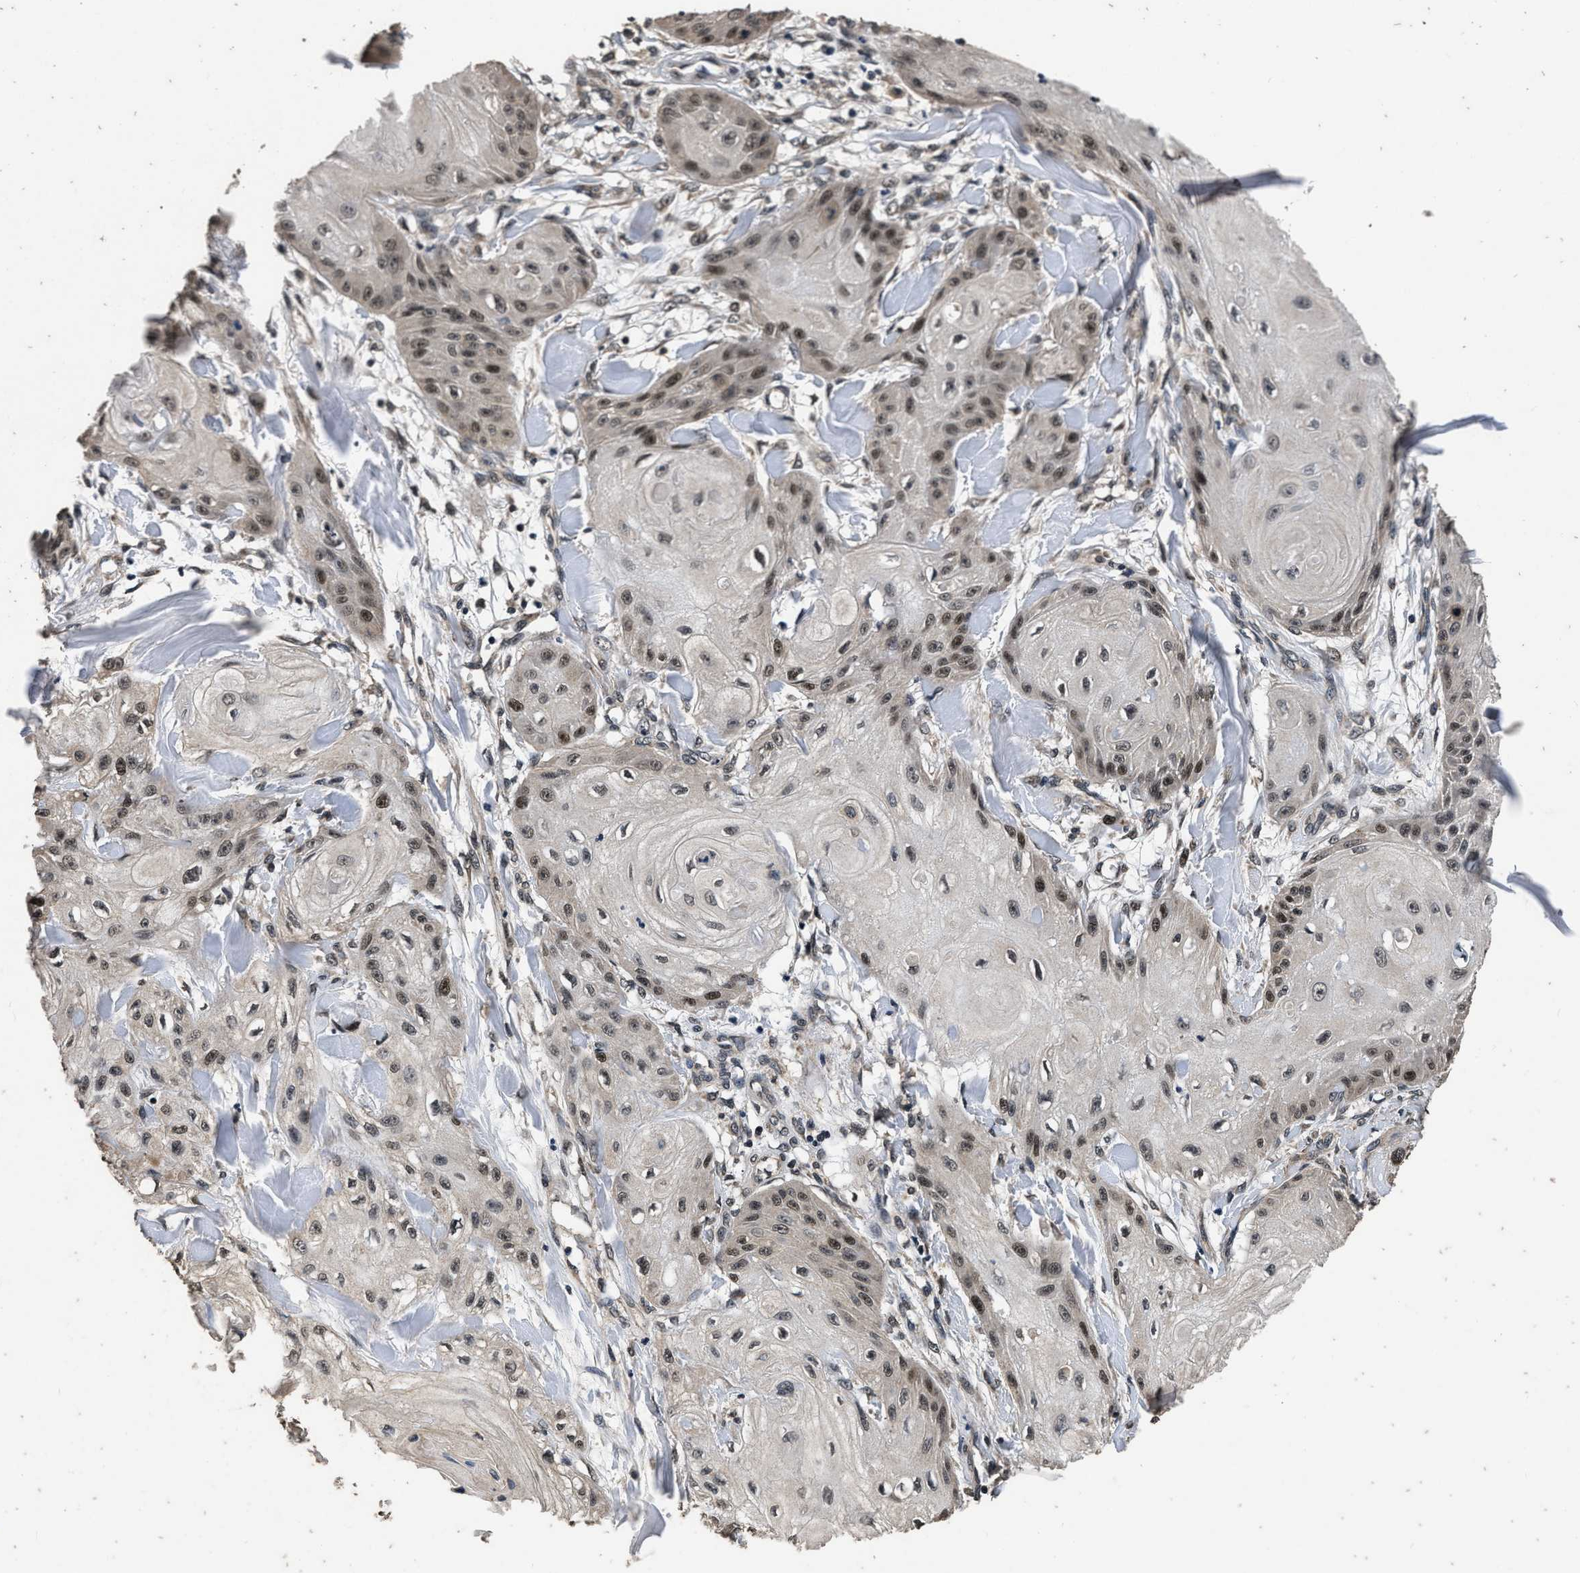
{"staining": {"intensity": "moderate", "quantity": ">75%", "location": "nuclear"}, "tissue": "skin cancer", "cell_type": "Tumor cells", "image_type": "cancer", "snomed": [{"axis": "morphology", "description": "Squamous cell carcinoma, NOS"}, {"axis": "topography", "description": "Skin"}], "caption": "About >75% of tumor cells in skin cancer show moderate nuclear protein positivity as visualized by brown immunohistochemical staining.", "gene": "CSTF1", "patient": {"sex": "male", "age": 74}}